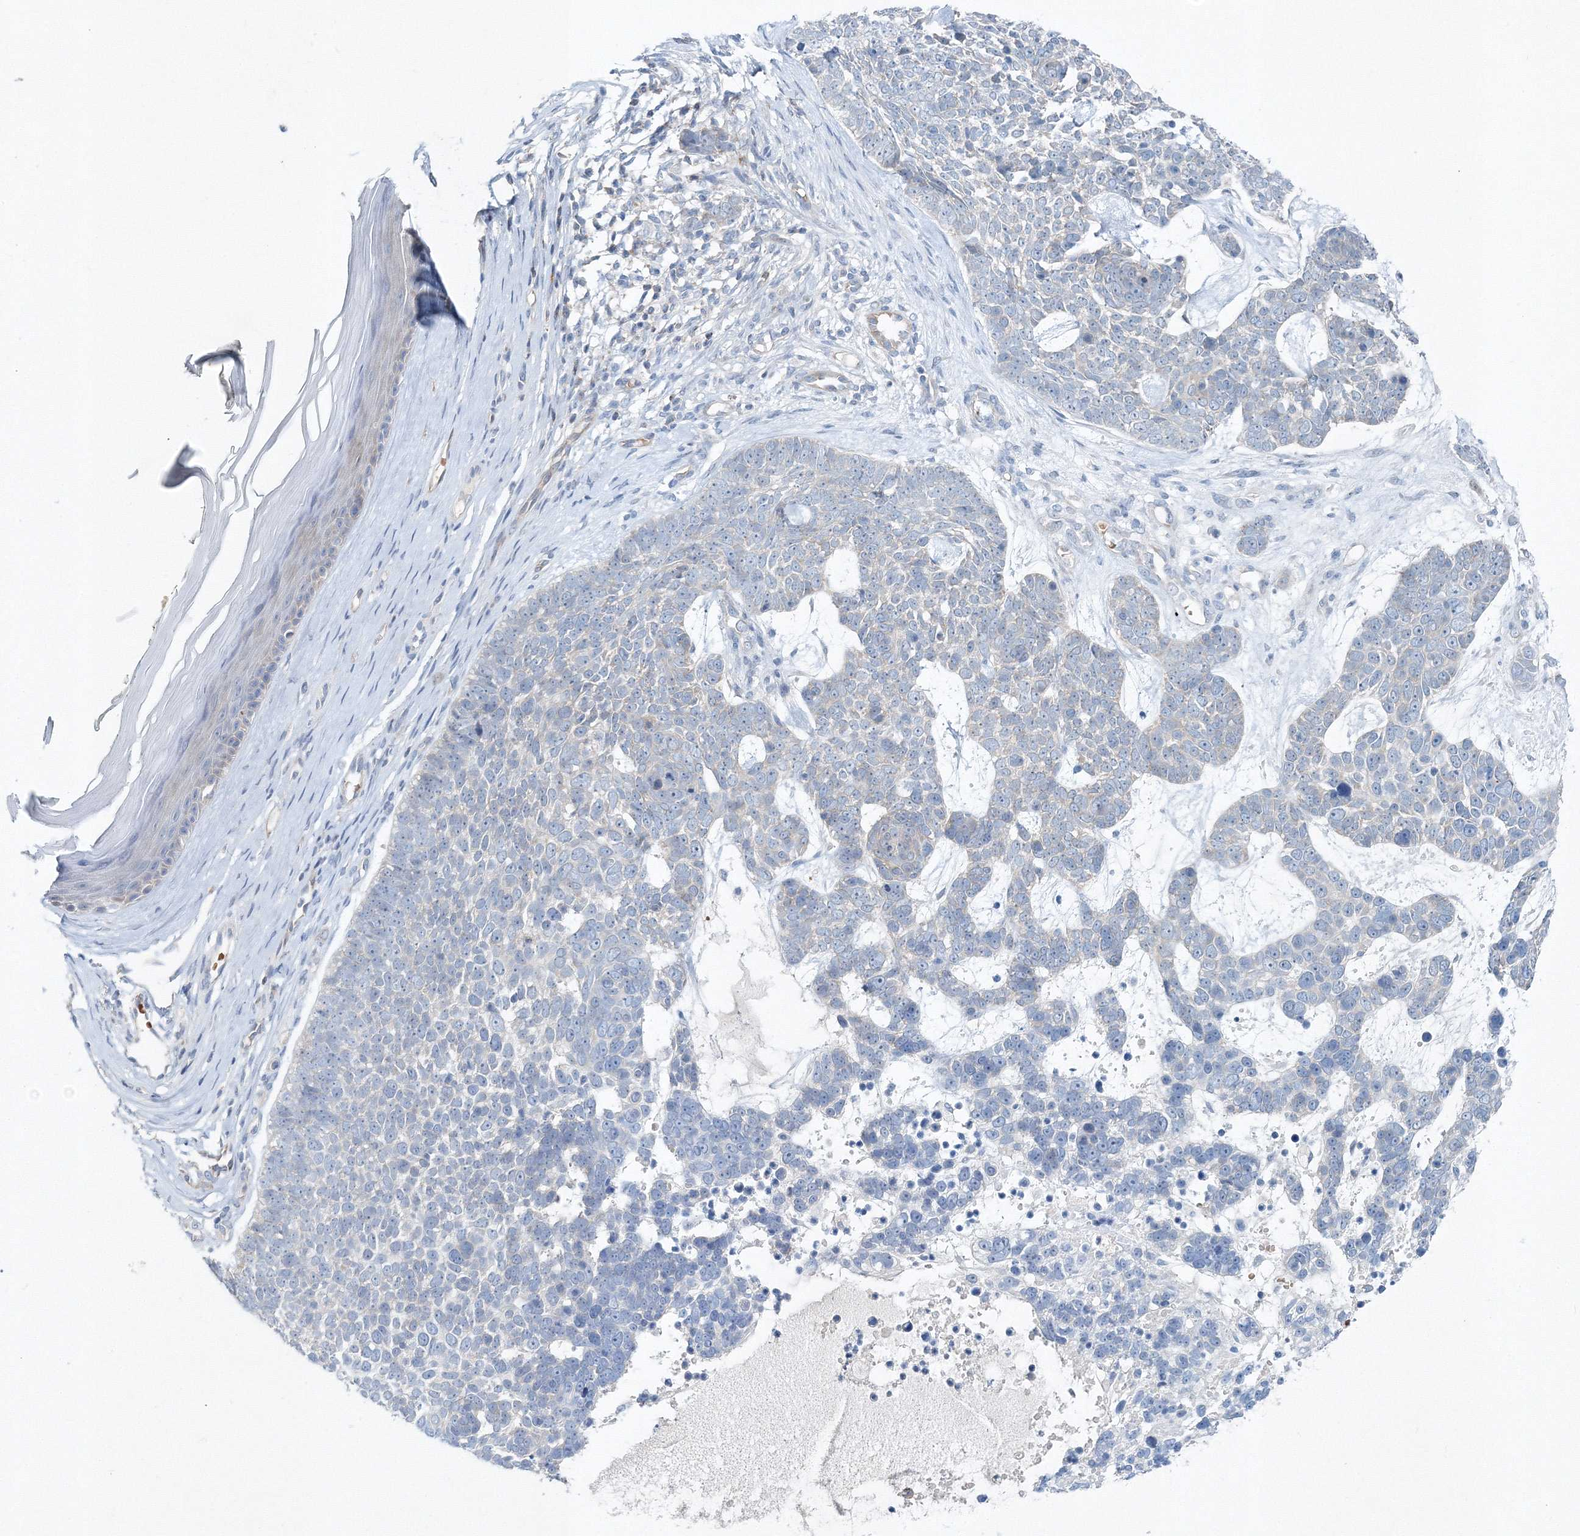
{"staining": {"intensity": "negative", "quantity": "none", "location": "none"}, "tissue": "skin cancer", "cell_type": "Tumor cells", "image_type": "cancer", "snomed": [{"axis": "morphology", "description": "Basal cell carcinoma"}, {"axis": "topography", "description": "Skin"}], "caption": "Skin cancer was stained to show a protein in brown. There is no significant positivity in tumor cells.", "gene": "SH3BP5", "patient": {"sex": "female", "age": 81}}